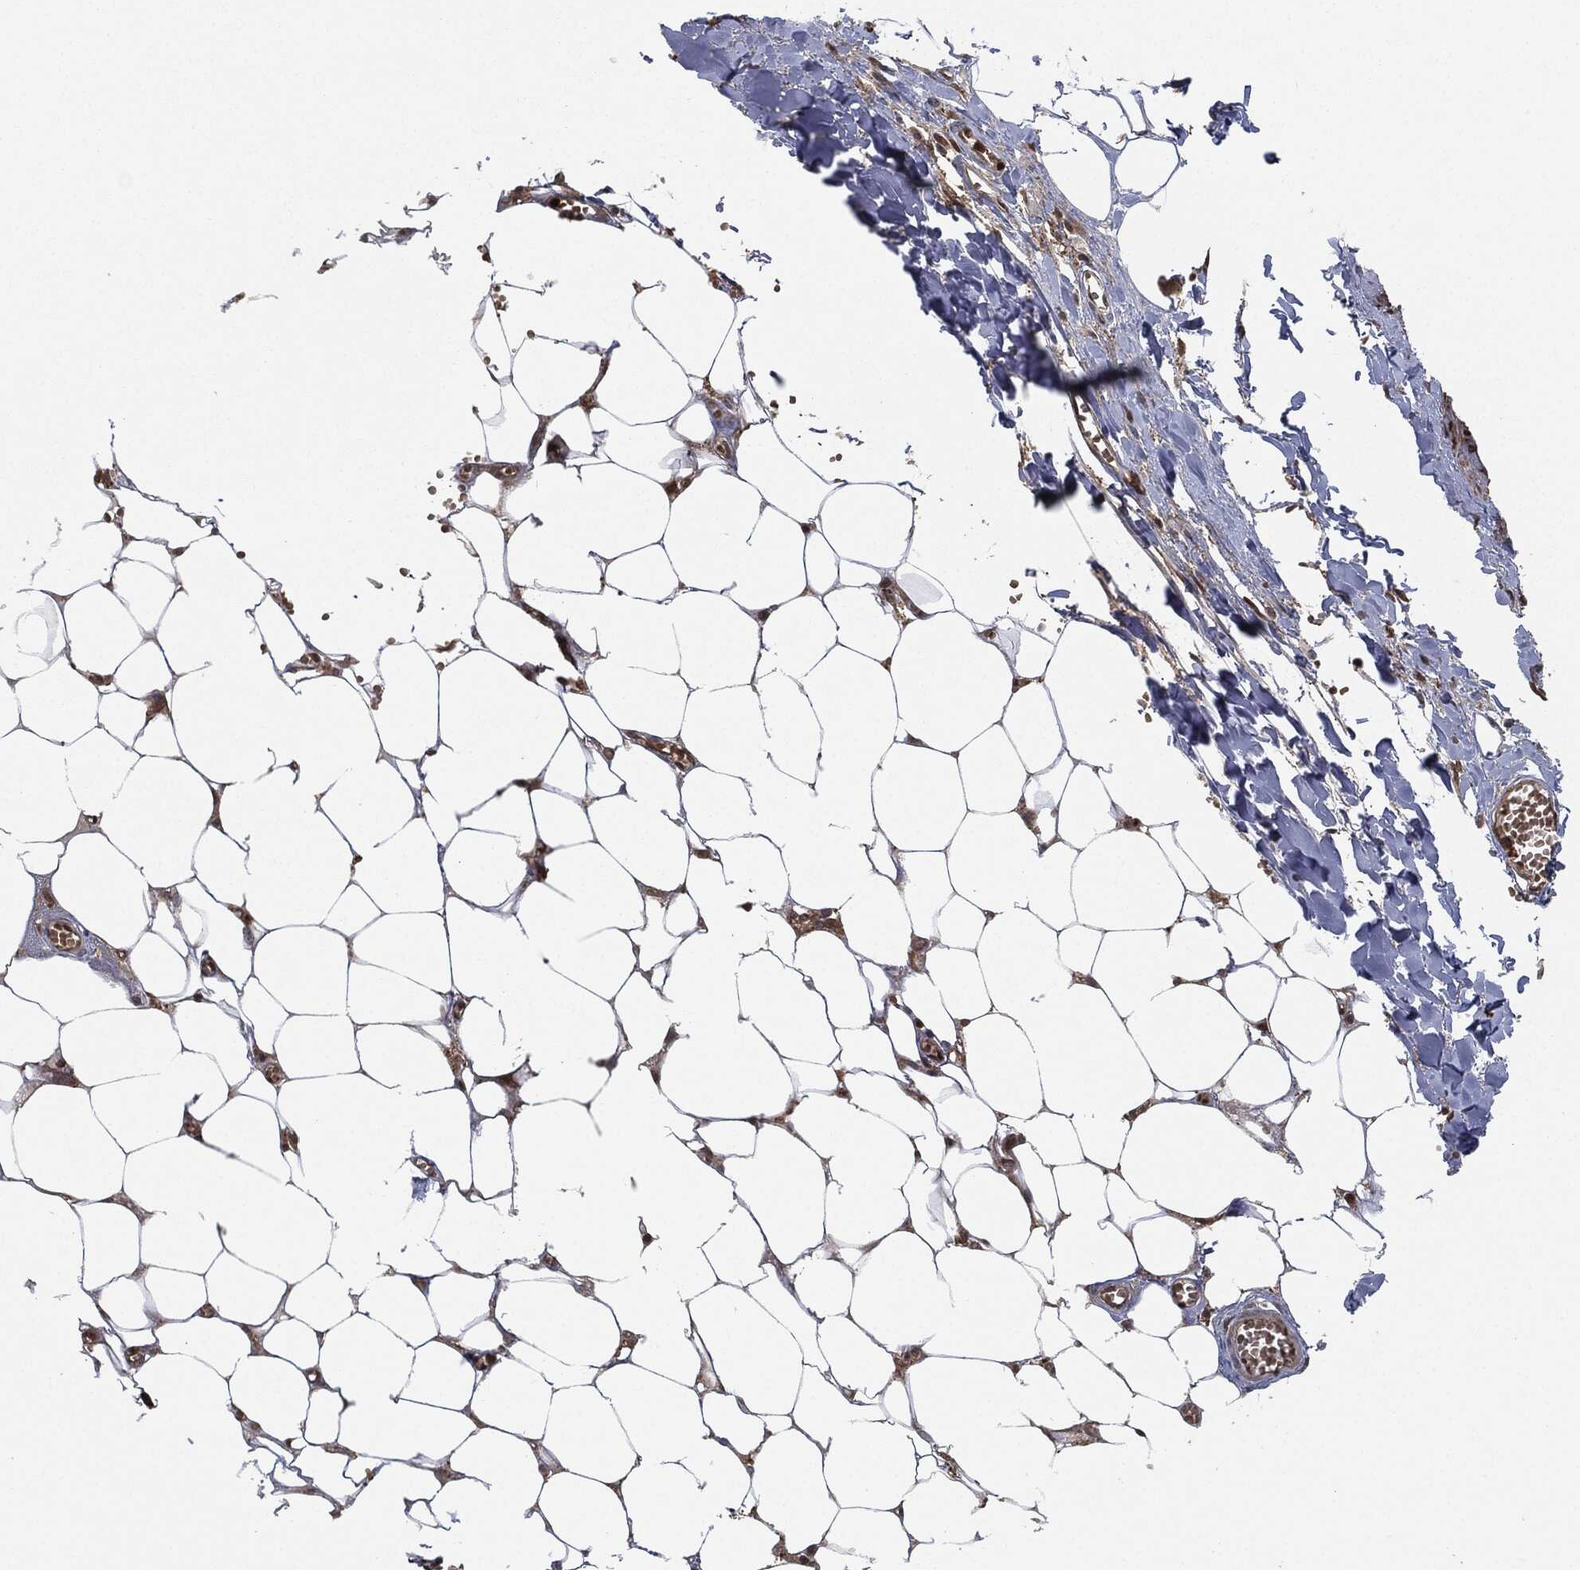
{"staining": {"intensity": "negative", "quantity": "none", "location": "none"}, "tissue": "adipose tissue", "cell_type": "Adipocytes", "image_type": "normal", "snomed": [{"axis": "morphology", "description": "Normal tissue, NOS"}, {"axis": "morphology", "description": "Squamous cell carcinoma, NOS"}, {"axis": "topography", "description": "Cartilage tissue"}, {"axis": "topography", "description": "Lung"}], "caption": "The micrograph displays no staining of adipocytes in unremarkable adipose tissue. (IHC, brightfield microscopy, high magnification).", "gene": "CAPRIN2", "patient": {"sex": "male", "age": 66}}